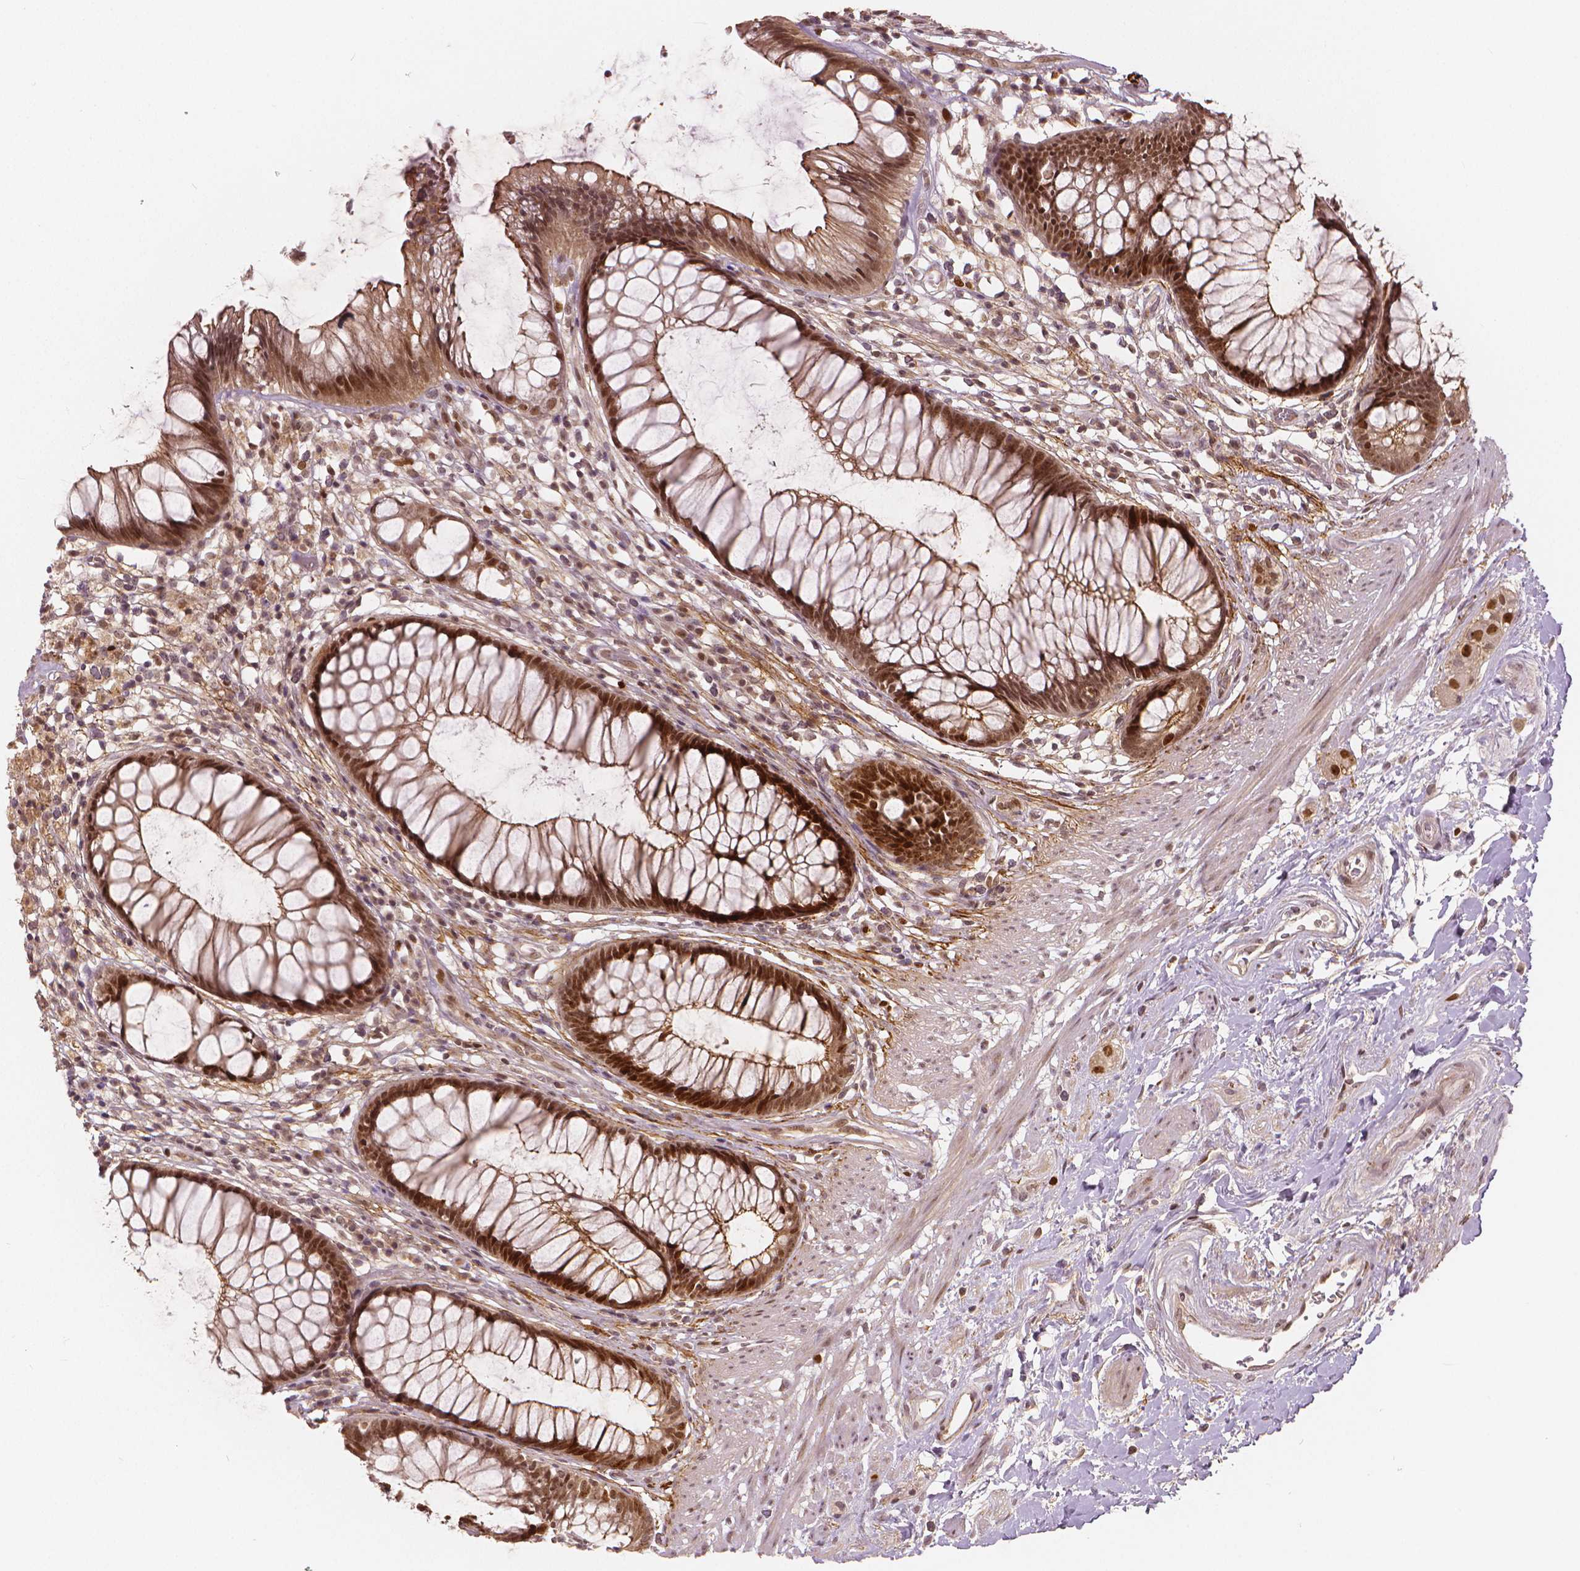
{"staining": {"intensity": "strong", "quantity": ">75%", "location": "cytoplasmic/membranous,nuclear"}, "tissue": "rectum", "cell_type": "Glandular cells", "image_type": "normal", "snomed": [{"axis": "morphology", "description": "Normal tissue, NOS"}, {"axis": "topography", "description": "Smooth muscle"}, {"axis": "topography", "description": "Rectum"}], "caption": "The immunohistochemical stain highlights strong cytoplasmic/membranous,nuclear staining in glandular cells of benign rectum.", "gene": "NSD2", "patient": {"sex": "male", "age": 53}}